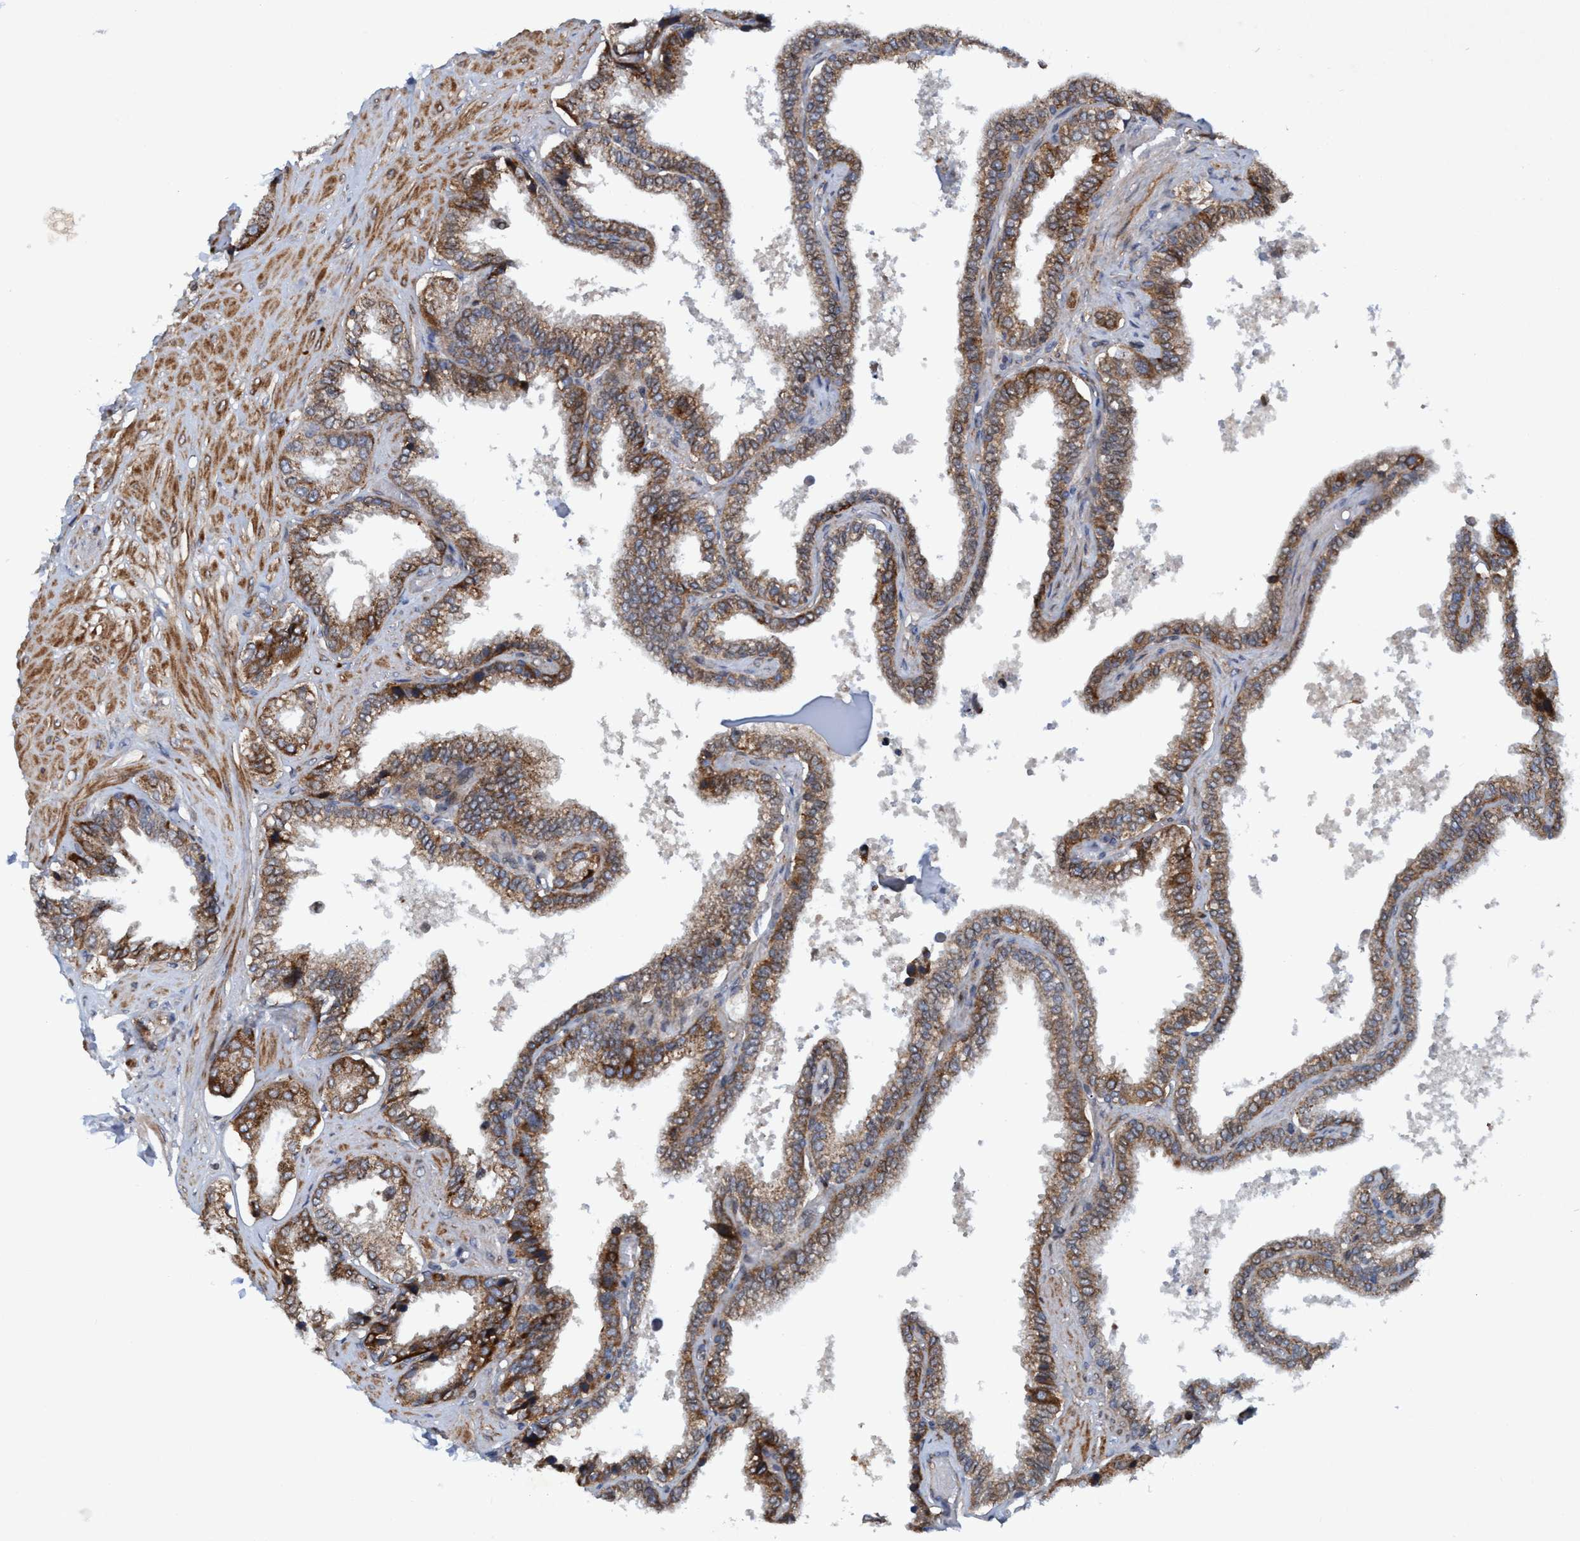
{"staining": {"intensity": "moderate", "quantity": ">75%", "location": "cytoplasmic/membranous"}, "tissue": "seminal vesicle", "cell_type": "Glandular cells", "image_type": "normal", "snomed": [{"axis": "morphology", "description": "Normal tissue, NOS"}, {"axis": "topography", "description": "Seminal veicle"}], "caption": "This image demonstrates immunohistochemistry (IHC) staining of normal seminal vesicle, with medium moderate cytoplasmic/membranous positivity in about >75% of glandular cells.", "gene": "SLC16A3", "patient": {"sex": "male", "age": 46}}